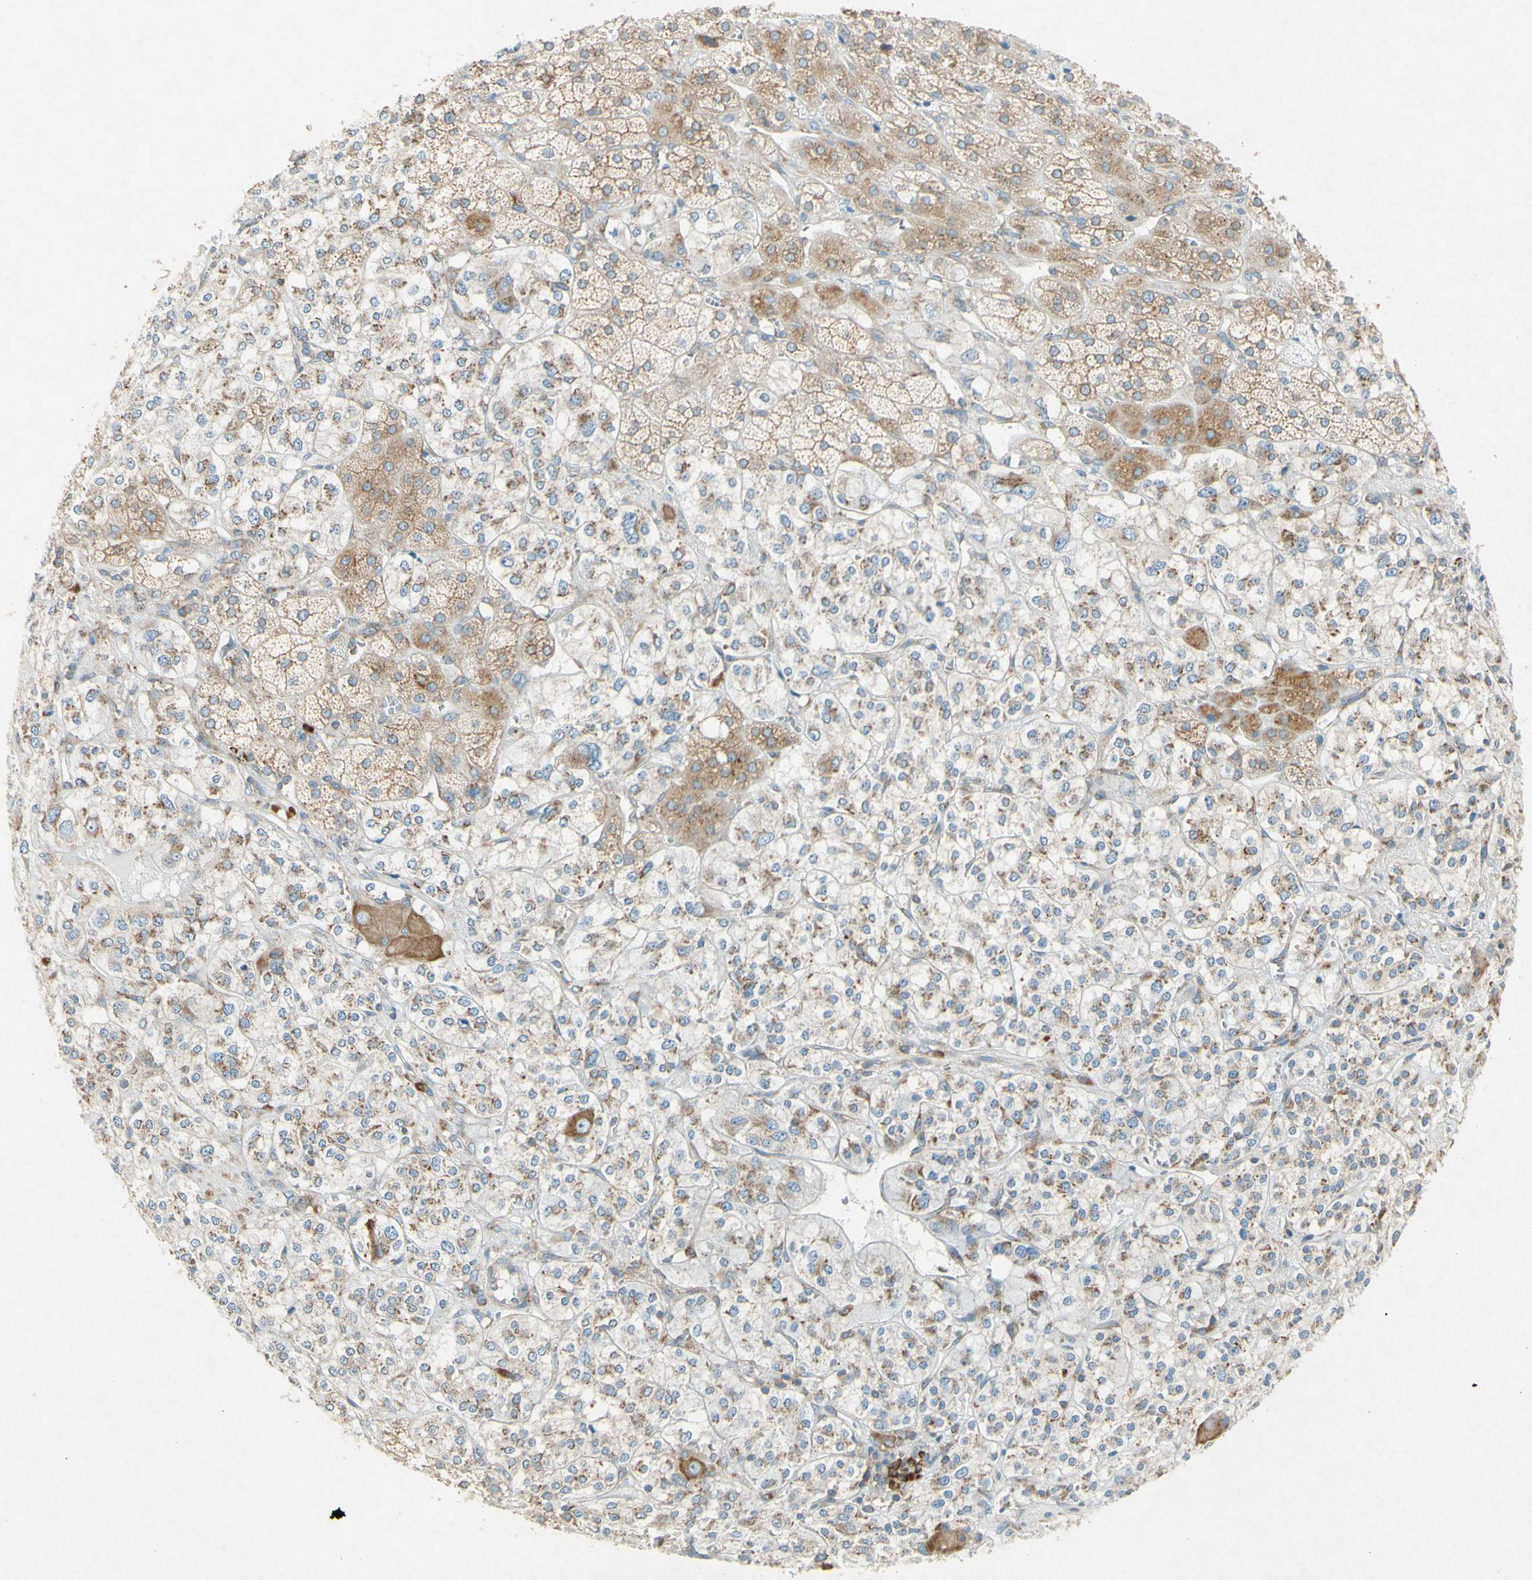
{"staining": {"intensity": "moderate", "quantity": ">75%", "location": "cytoplasmic/membranous"}, "tissue": "adrenal gland", "cell_type": "Glandular cells", "image_type": "normal", "snomed": [{"axis": "morphology", "description": "Normal tissue, NOS"}, {"axis": "topography", "description": "Adrenal gland"}], "caption": "Brown immunohistochemical staining in unremarkable adrenal gland exhibits moderate cytoplasmic/membranous expression in approximately >75% of glandular cells.", "gene": "PABPC1", "patient": {"sex": "male", "age": 56}}